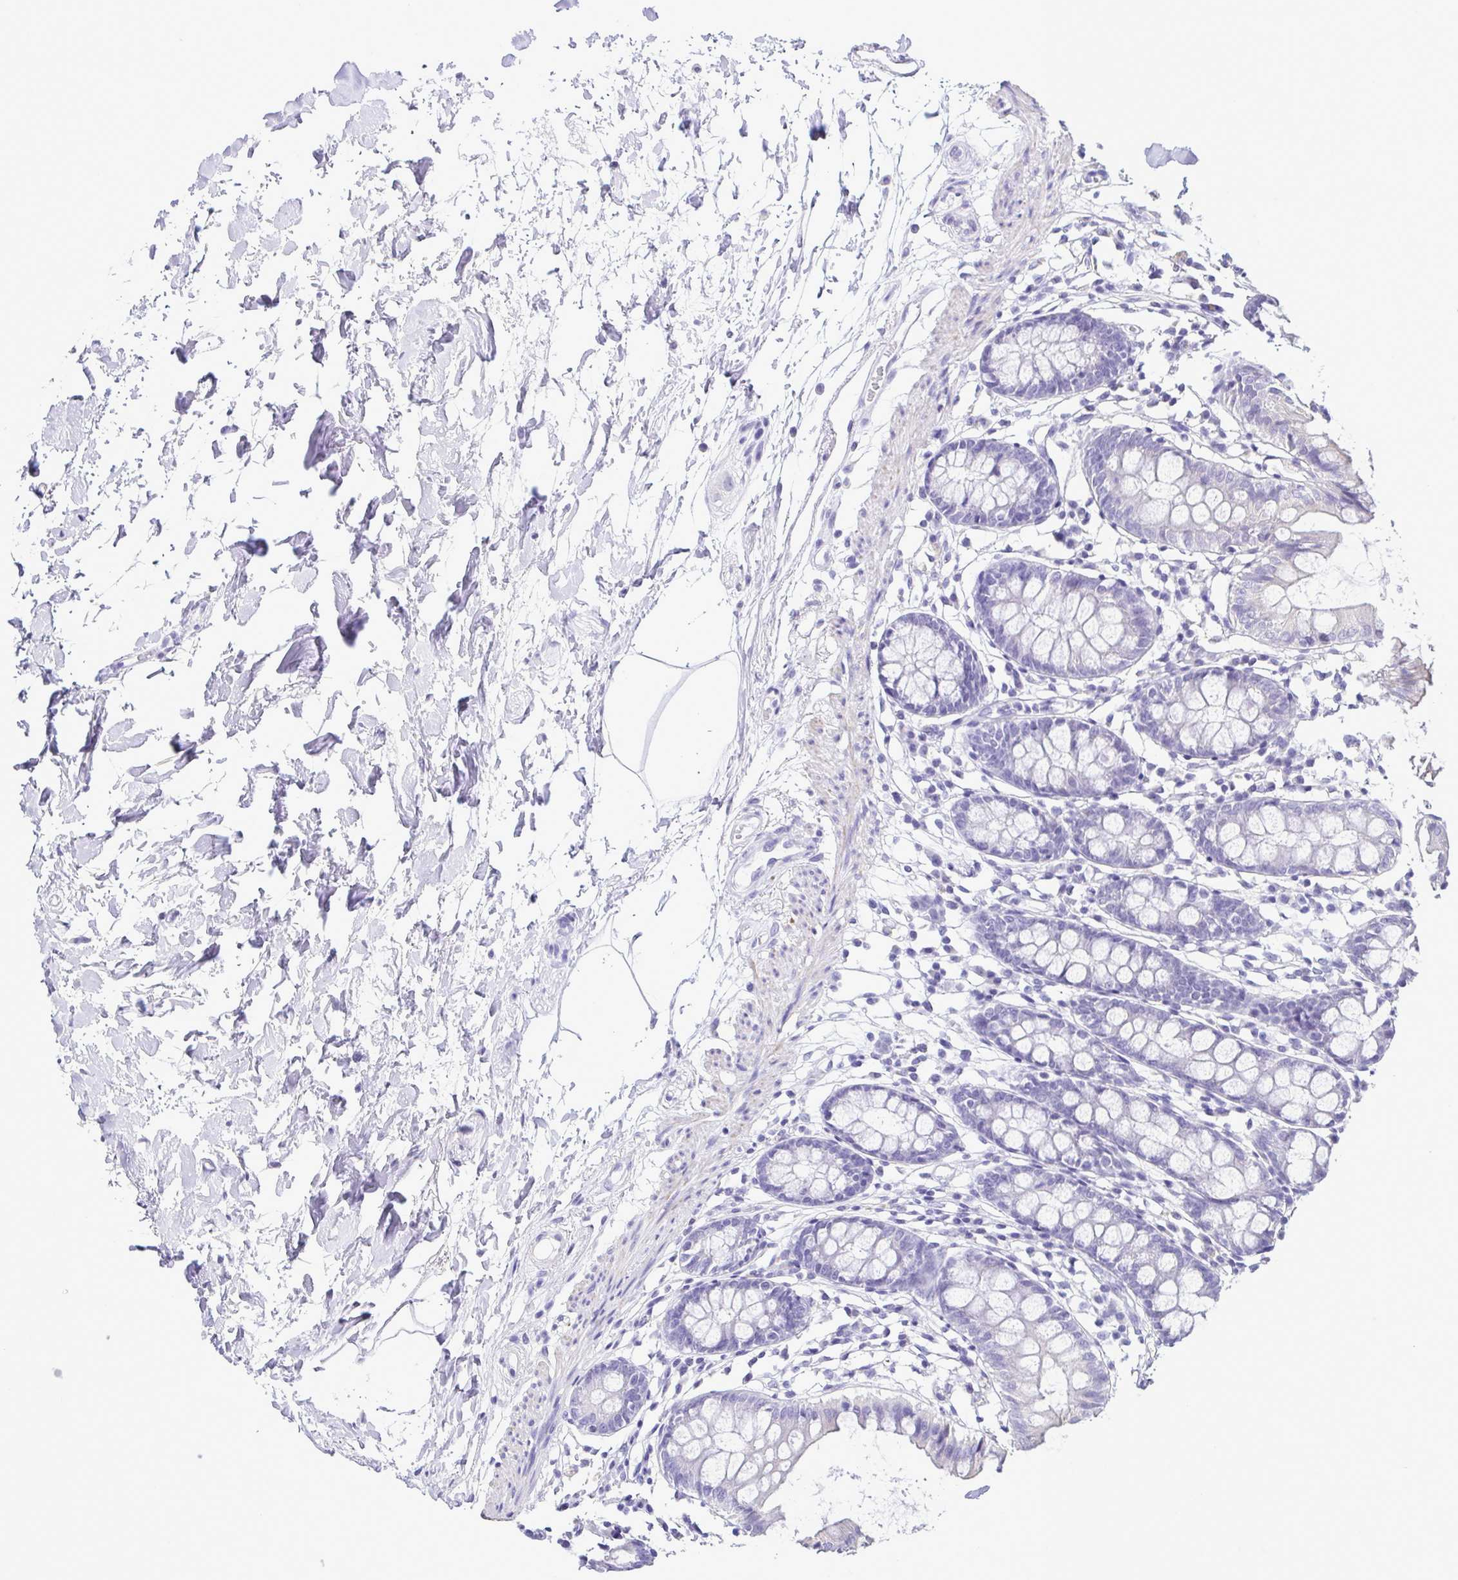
{"staining": {"intensity": "negative", "quantity": "none", "location": "none"}, "tissue": "colon", "cell_type": "Endothelial cells", "image_type": "normal", "snomed": [{"axis": "morphology", "description": "Normal tissue, NOS"}, {"axis": "topography", "description": "Colon"}], "caption": "Immunohistochemistry image of normal human colon stained for a protein (brown), which shows no positivity in endothelial cells.", "gene": "CBY2", "patient": {"sex": "female", "age": 84}}